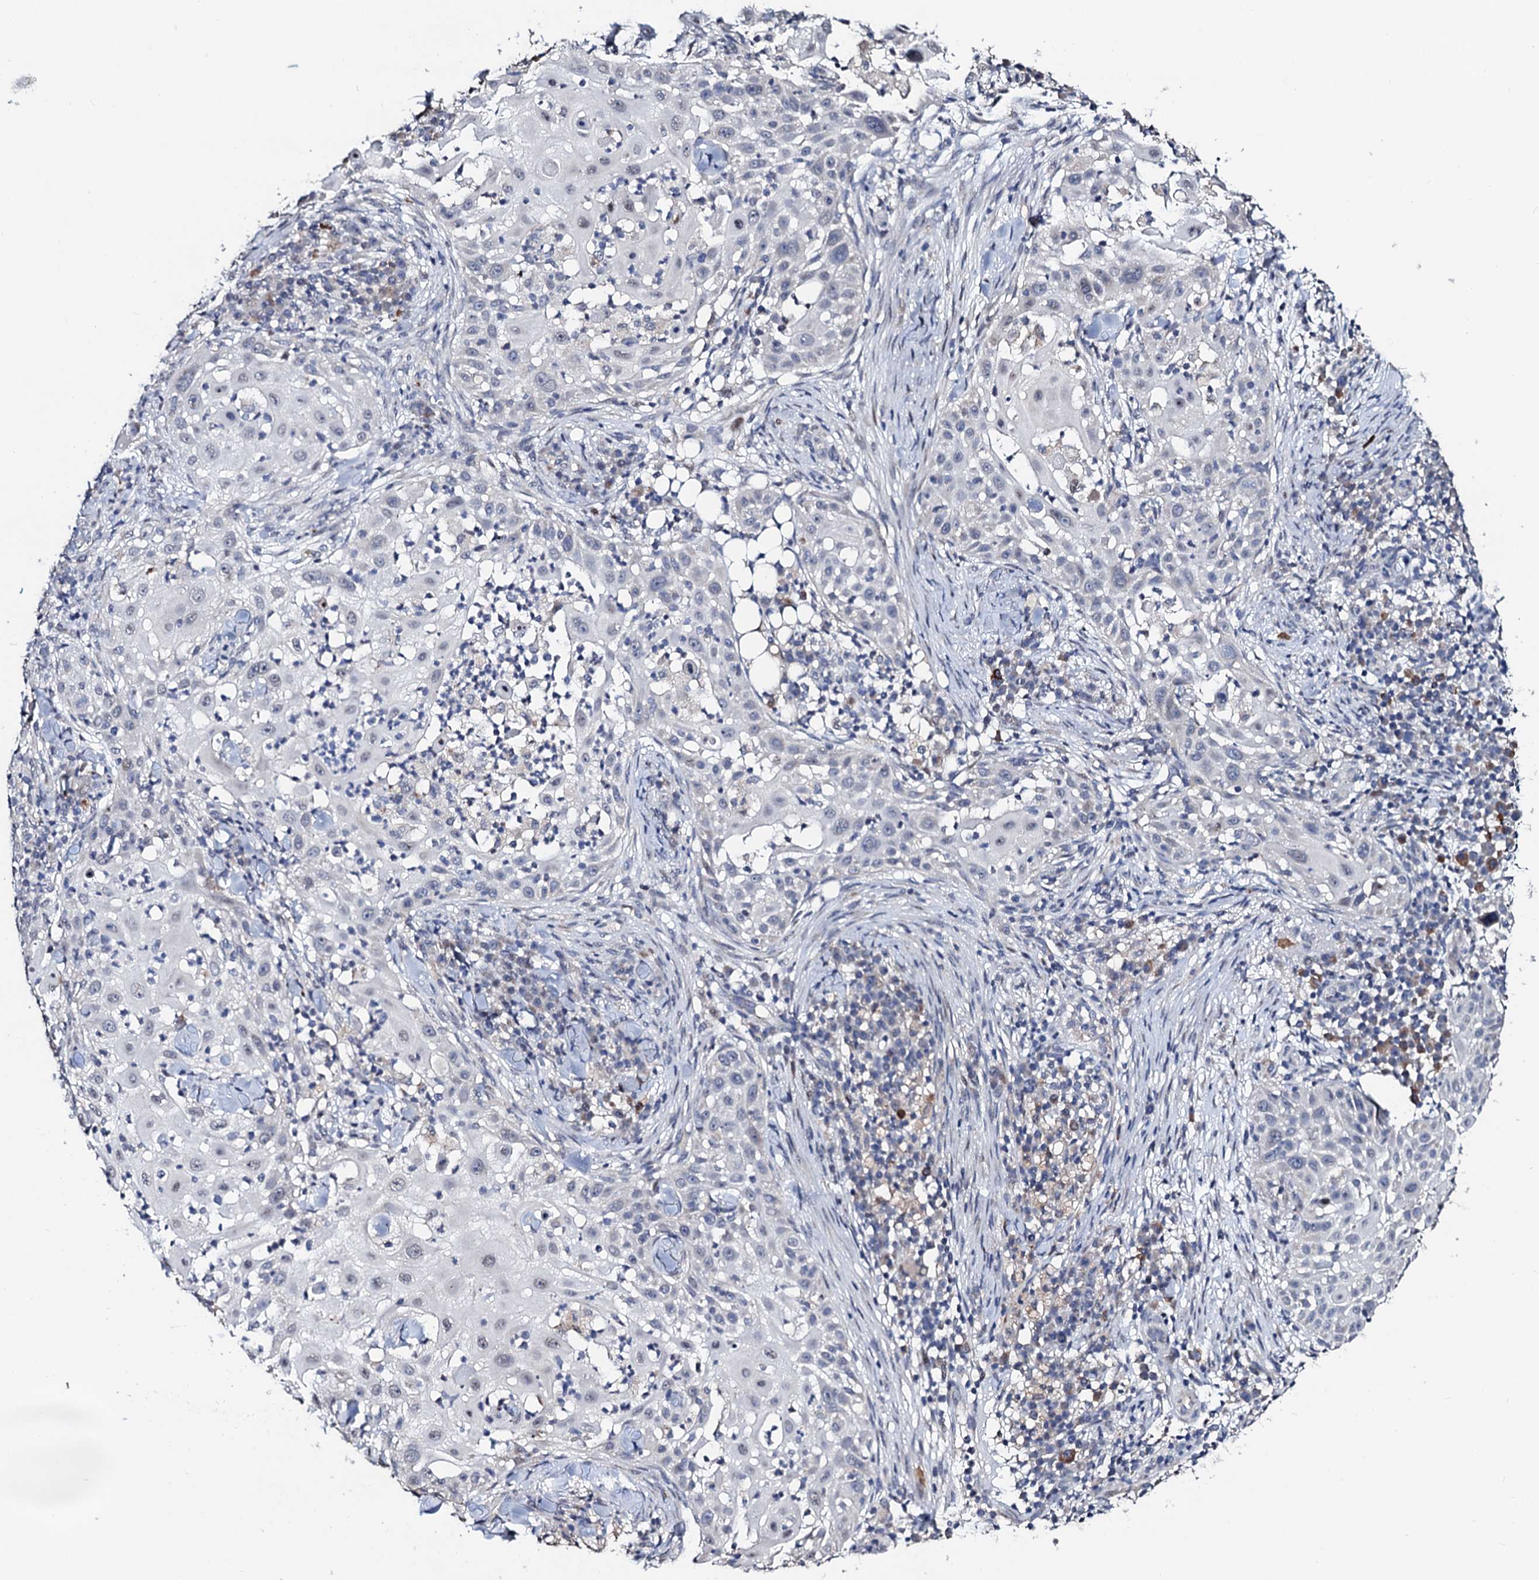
{"staining": {"intensity": "negative", "quantity": "none", "location": "none"}, "tissue": "skin cancer", "cell_type": "Tumor cells", "image_type": "cancer", "snomed": [{"axis": "morphology", "description": "Squamous cell carcinoma, NOS"}, {"axis": "topography", "description": "Skin"}], "caption": "Squamous cell carcinoma (skin) was stained to show a protein in brown. There is no significant positivity in tumor cells.", "gene": "FAM222A", "patient": {"sex": "female", "age": 44}}